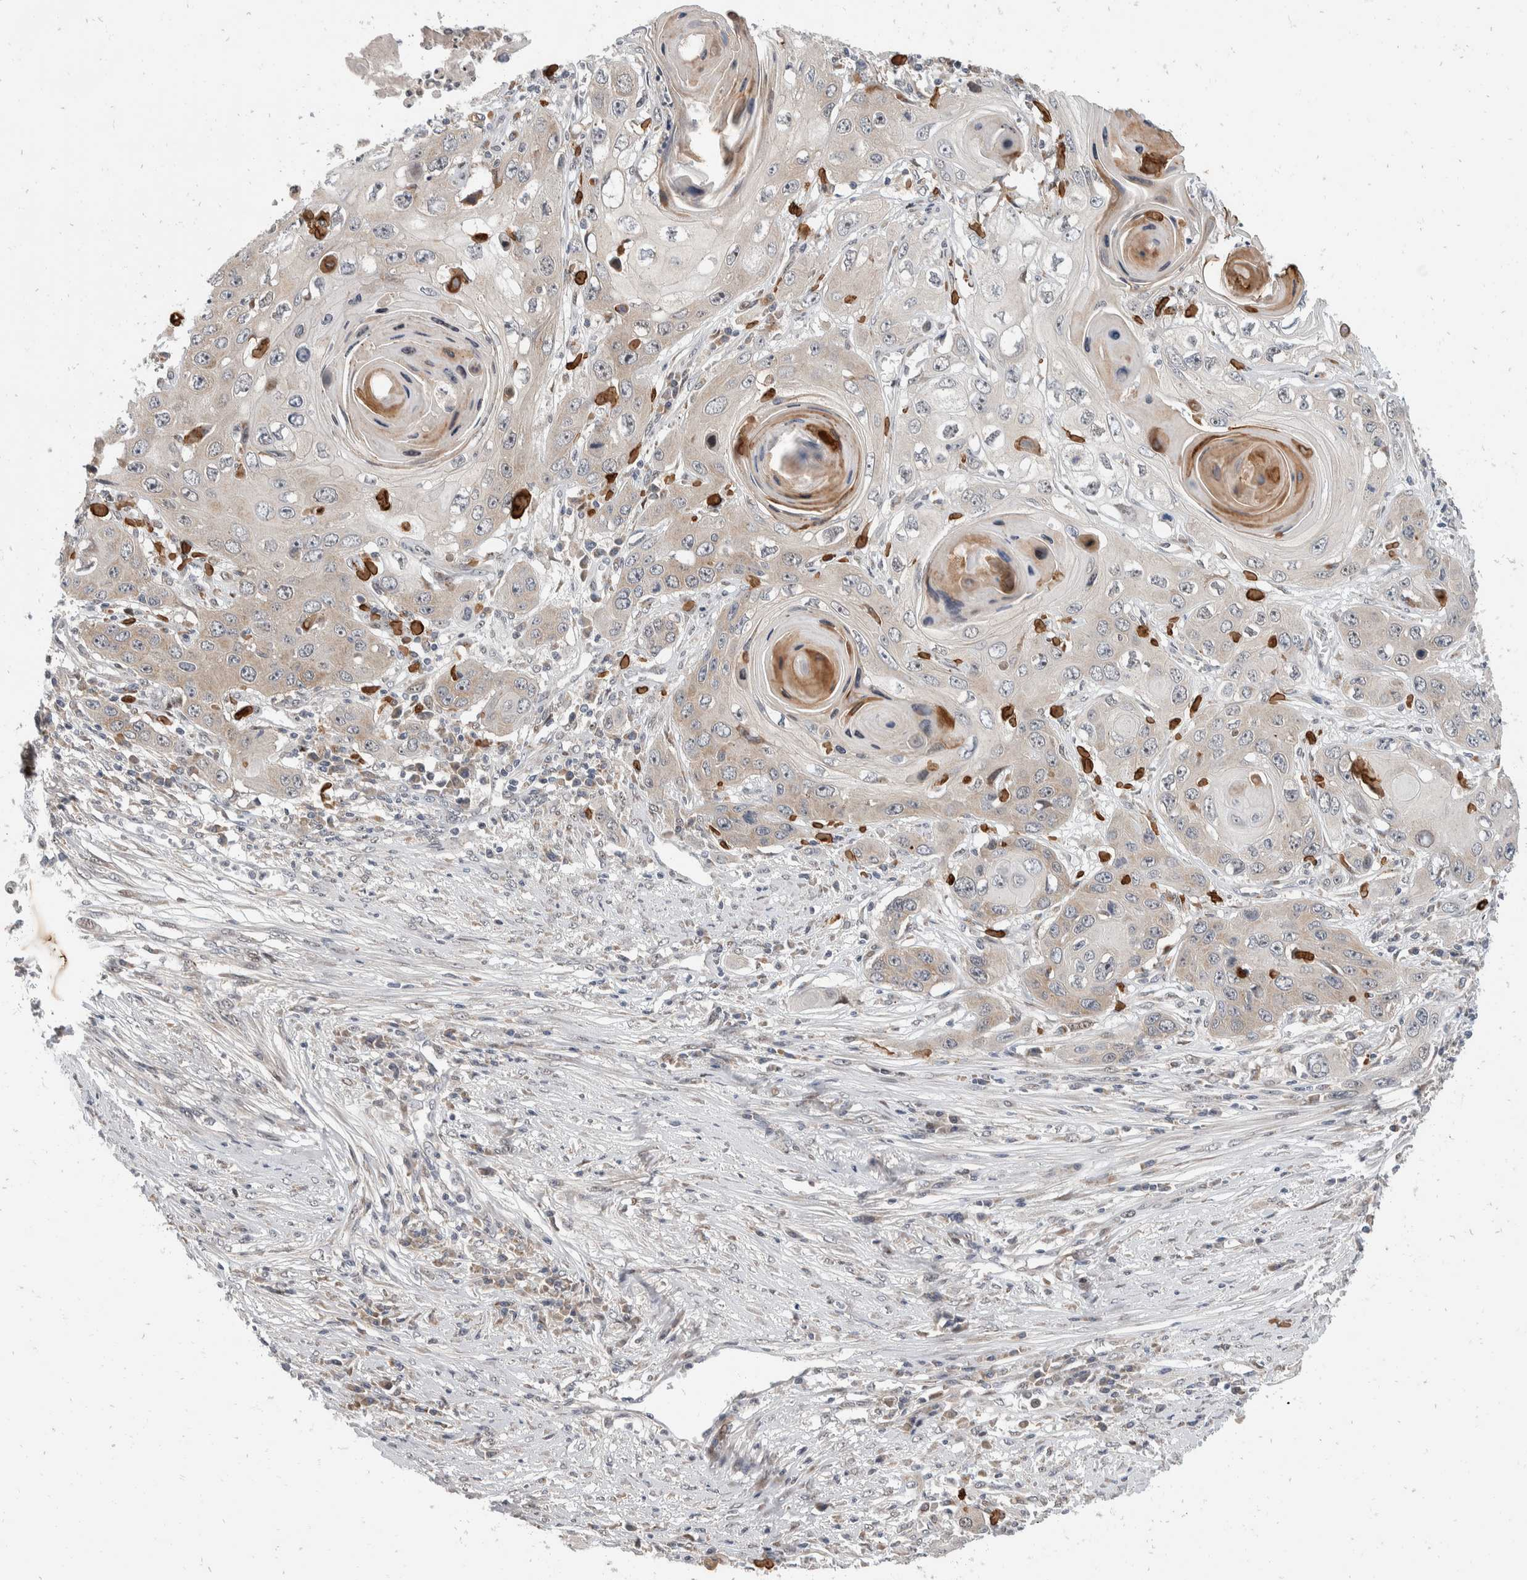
{"staining": {"intensity": "weak", "quantity": "<25%", "location": "cytoplasmic/membranous"}, "tissue": "skin cancer", "cell_type": "Tumor cells", "image_type": "cancer", "snomed": [{"axis": "morphology", "description": "Squamous cell carcinoma, NOS"}, {"axis": "topography", "description": "Skin"}], "caption": "The micrograph displays no significant expression in tumor cells of squamous cell carcinoma (skin). (Immunohistochemistry (ihc), brightfield microscopy, high magnification).", "gene": "ZNF703", "patient": {"sex": "male", "age": 55}}